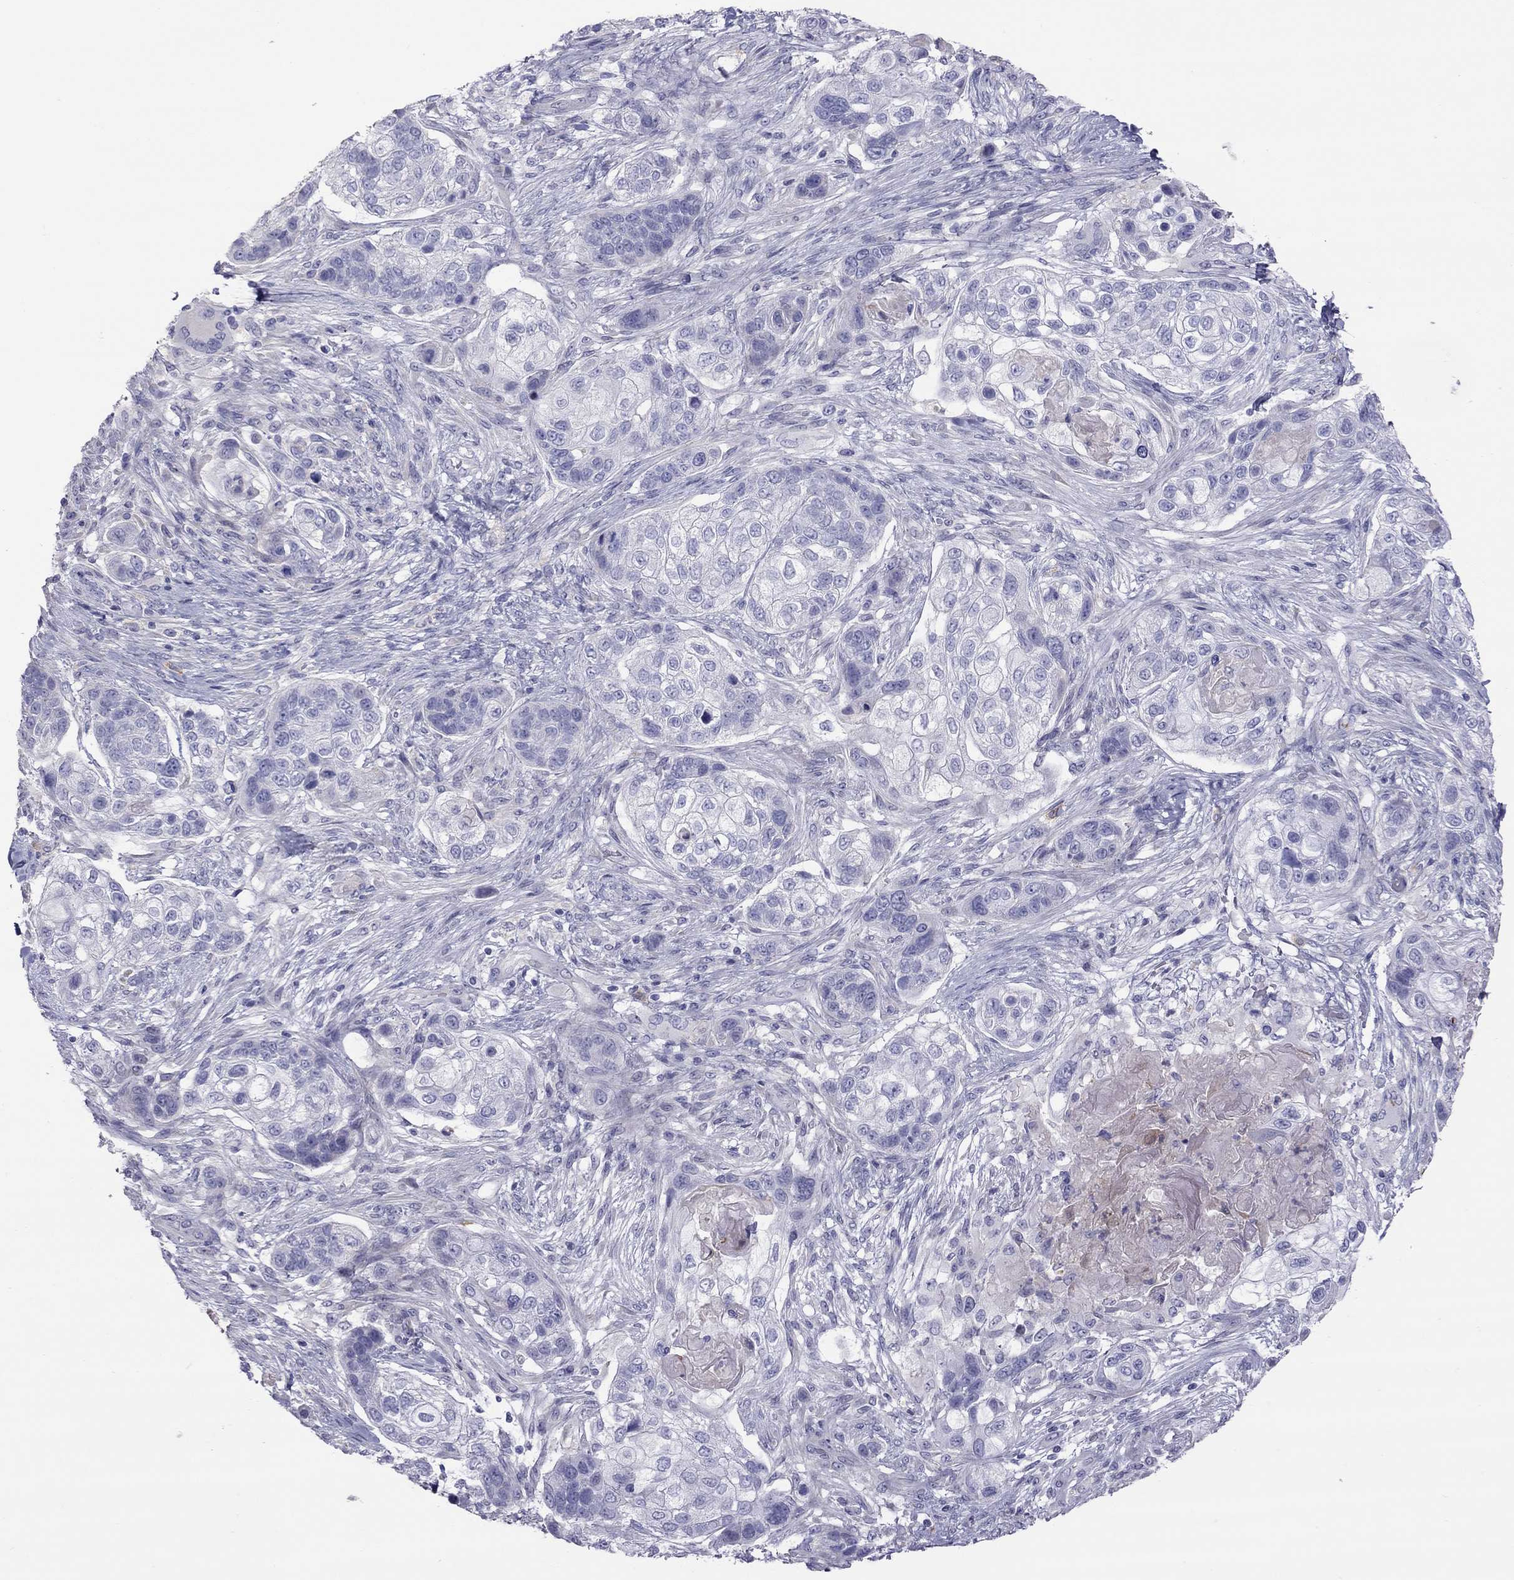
{"staining": {"intensity": "negative", "quantity": "none", "location": "none"}, "tissue": "lung cancer", "cell_type": "Tumor cells", "image_type": "cancer", "snomed": [{"axis": "morphology", "description": "Squamous cell carcinoma, NOS"}, {"axis": "topography", "description": "Lung"}], "caption": "Lung cancer was stained to show a protein in brown. There is no significant expression in tumor cells. (Brightfield microscopy of DAB immunohistochemistry (IHC) at high magnification).", "gene": "STAR", "patient": {"sex": "male", "age": 69}}